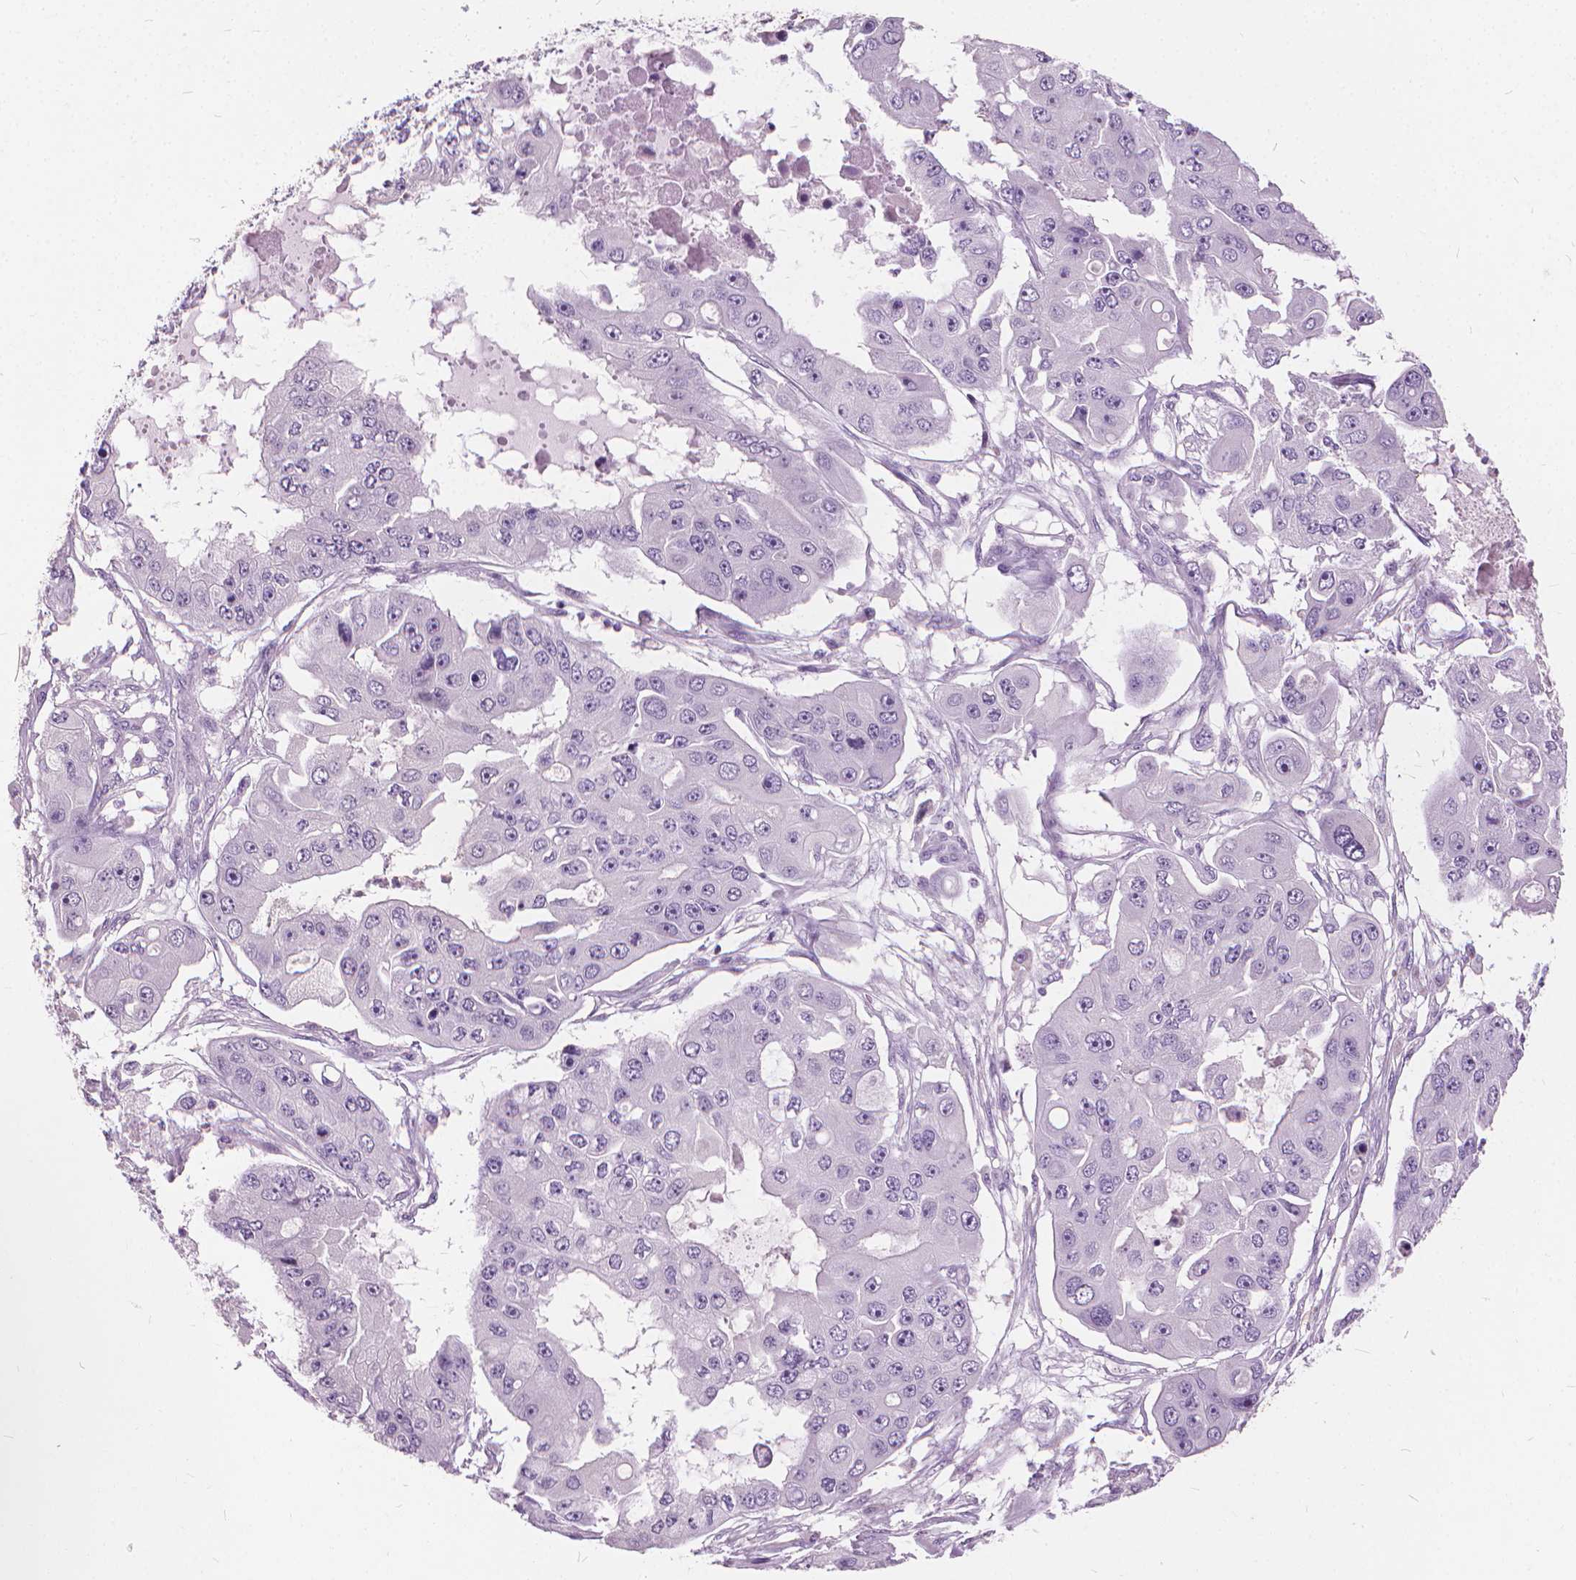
{"staining": {"intensity": "negative", "quantity": "none", "location": "none"}, "tissue": "ovarian cancer", "cell_type": "Tumor cells", "image_type": "cancer", "snomed": [{"axis": "morphology", "description": "Cystadenocarcinoma, serous, NOS"}, {"axis": "topography", "description": "Ovary"}], "caption": "IHC histopathology image of neoplastic tissue: human serous cystadenocarcinoma (ovarian) stained with DAB demonstrates no significant protein positivity in tumor cells. (DAB IHC visualized using brightfield microscopy, high magnification).", "gene": "DNM1", "patient": {"sex": "female", "age": 56}}